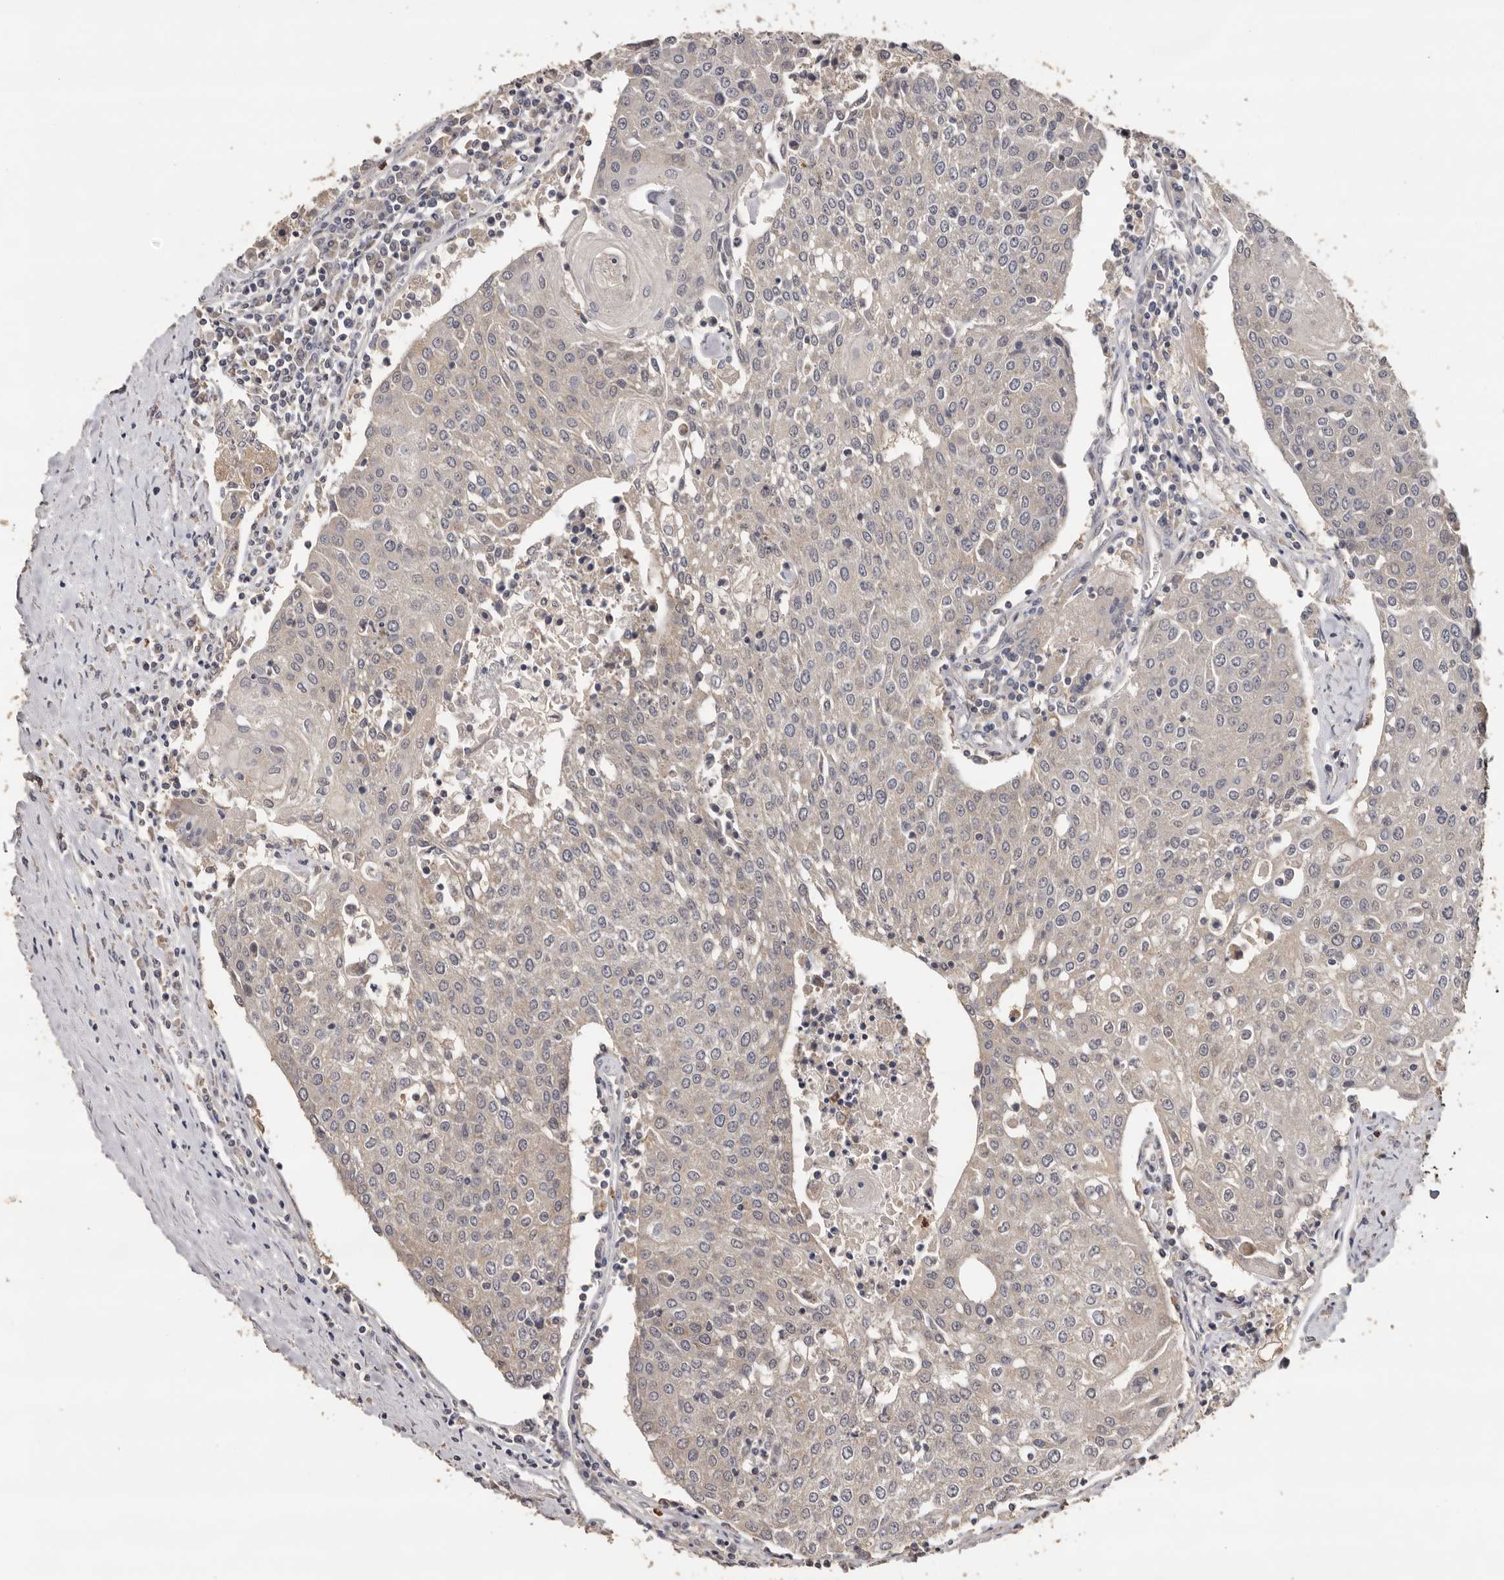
{"staining": {"intensity": "negative", "quantity": "none", "location": "none"}, "tissue": "urothelial cancer", "cell_type": "Tumor cells", "image_type": "cancer", "snomed": [{"axis": "morphology", "description": "Urothelial carcinoma, High grade"}, {"axis": "topography", "description": "Urinary bladder"}], "caption": "Human urothelial carcinoma (high-grade) stained for a protein using IHC displays no expression in tumor cells.", "gene": "KIF2B", "patient": {"sex": "female", "age": 85}}